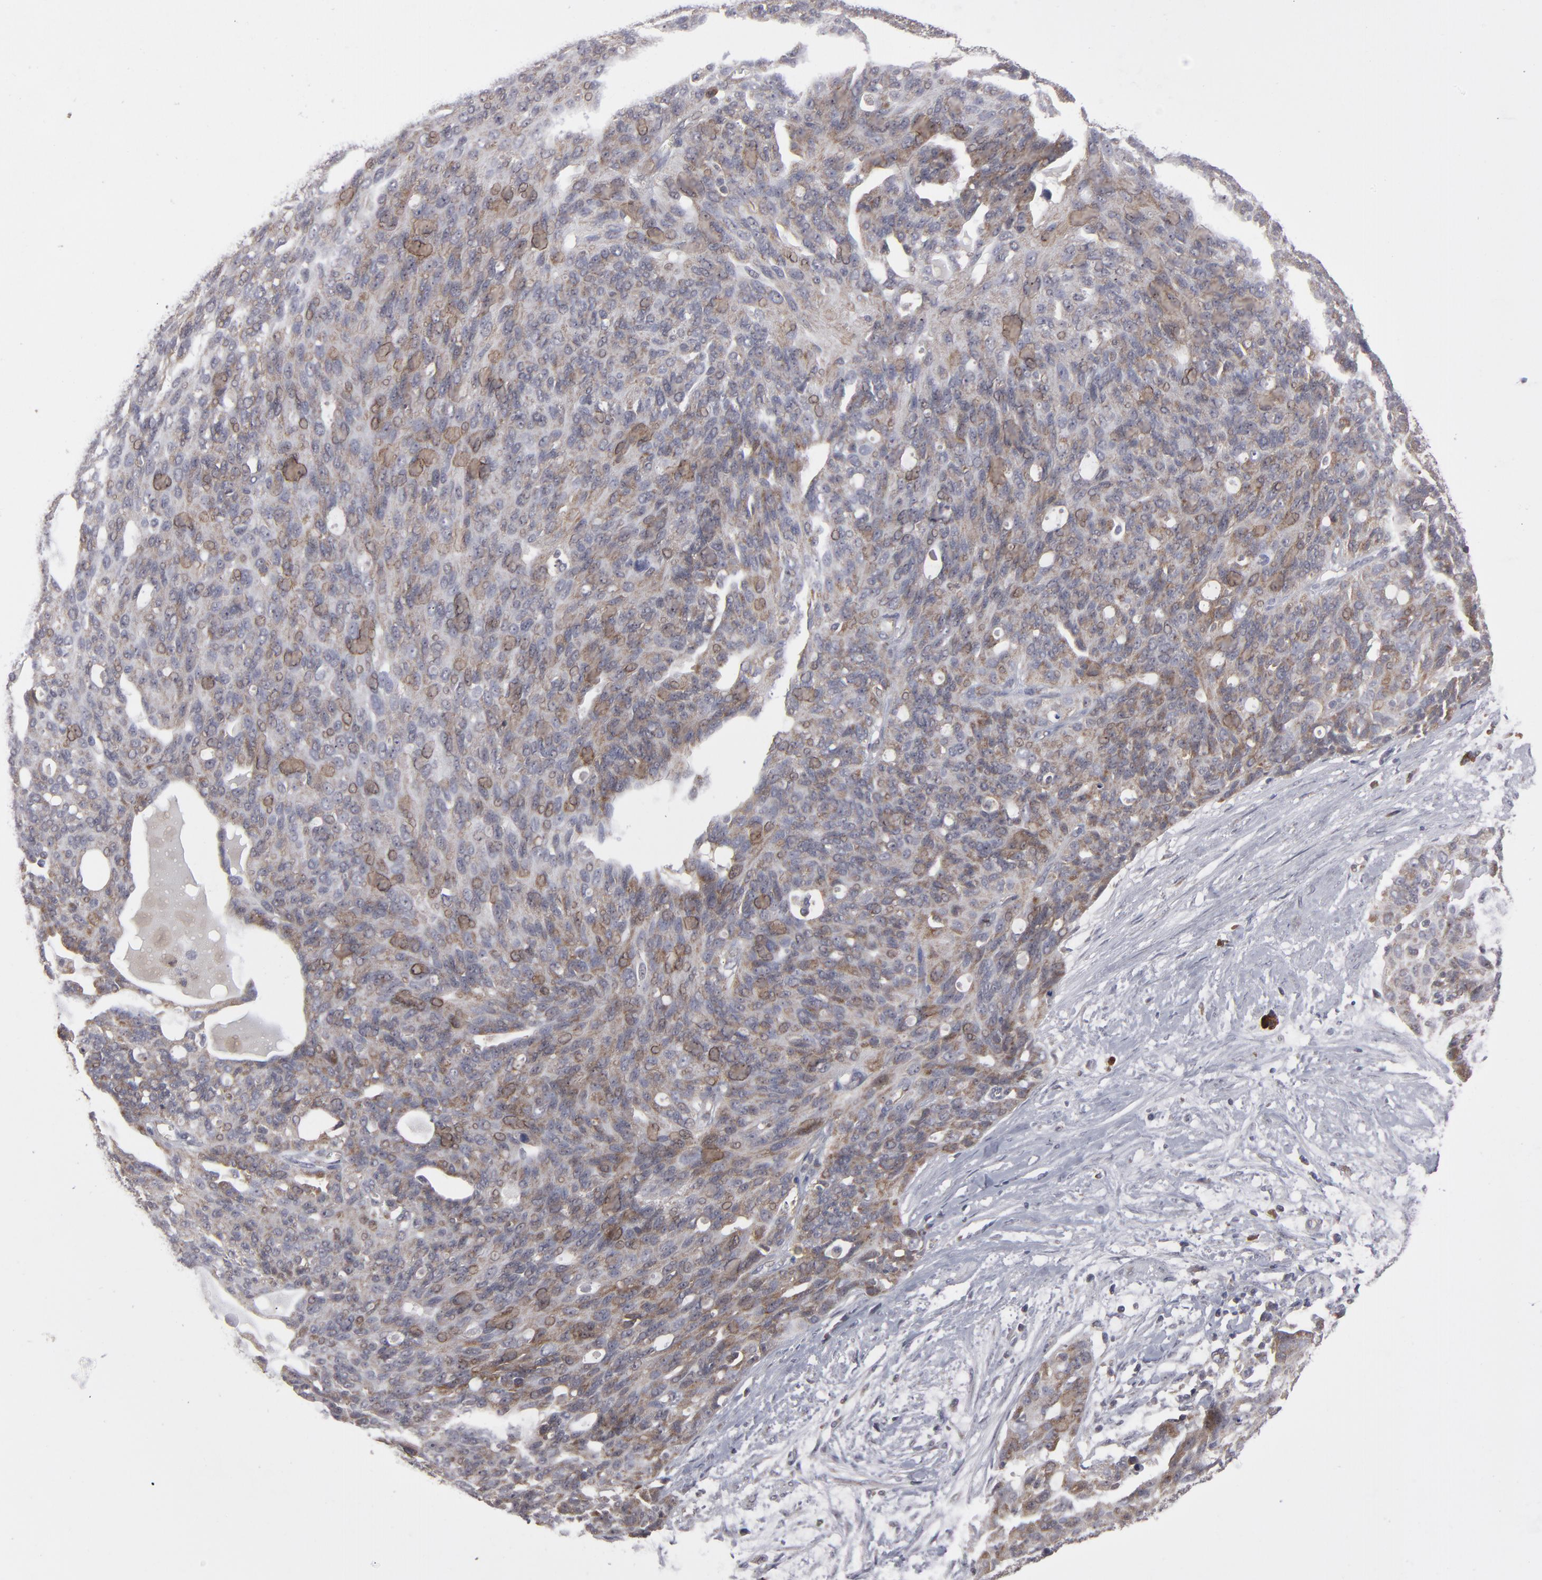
{"staining": {"intensity": "moderate", "quantity": ">75%", "location": "cytoplasmic/membranous"}, "tissue": "ovarian cancer", "cell_type": "Tumor cells", "image_type": "cancer", "snomed": [{"axis": "morphology", "description": "Carcinoma, endometroid"}, {"axis": "topography", "description": "Ovary"}], "caption": "DAB (3,3'-diaminobenzidine) immunohistochemical staining of ovarian cancer exhibits moderate cytoplasmic/membranous protein positivity in about >75% of tumor cells.", "gene": "GLCCI1", "patient": {"sex": "female", "age": 60}}